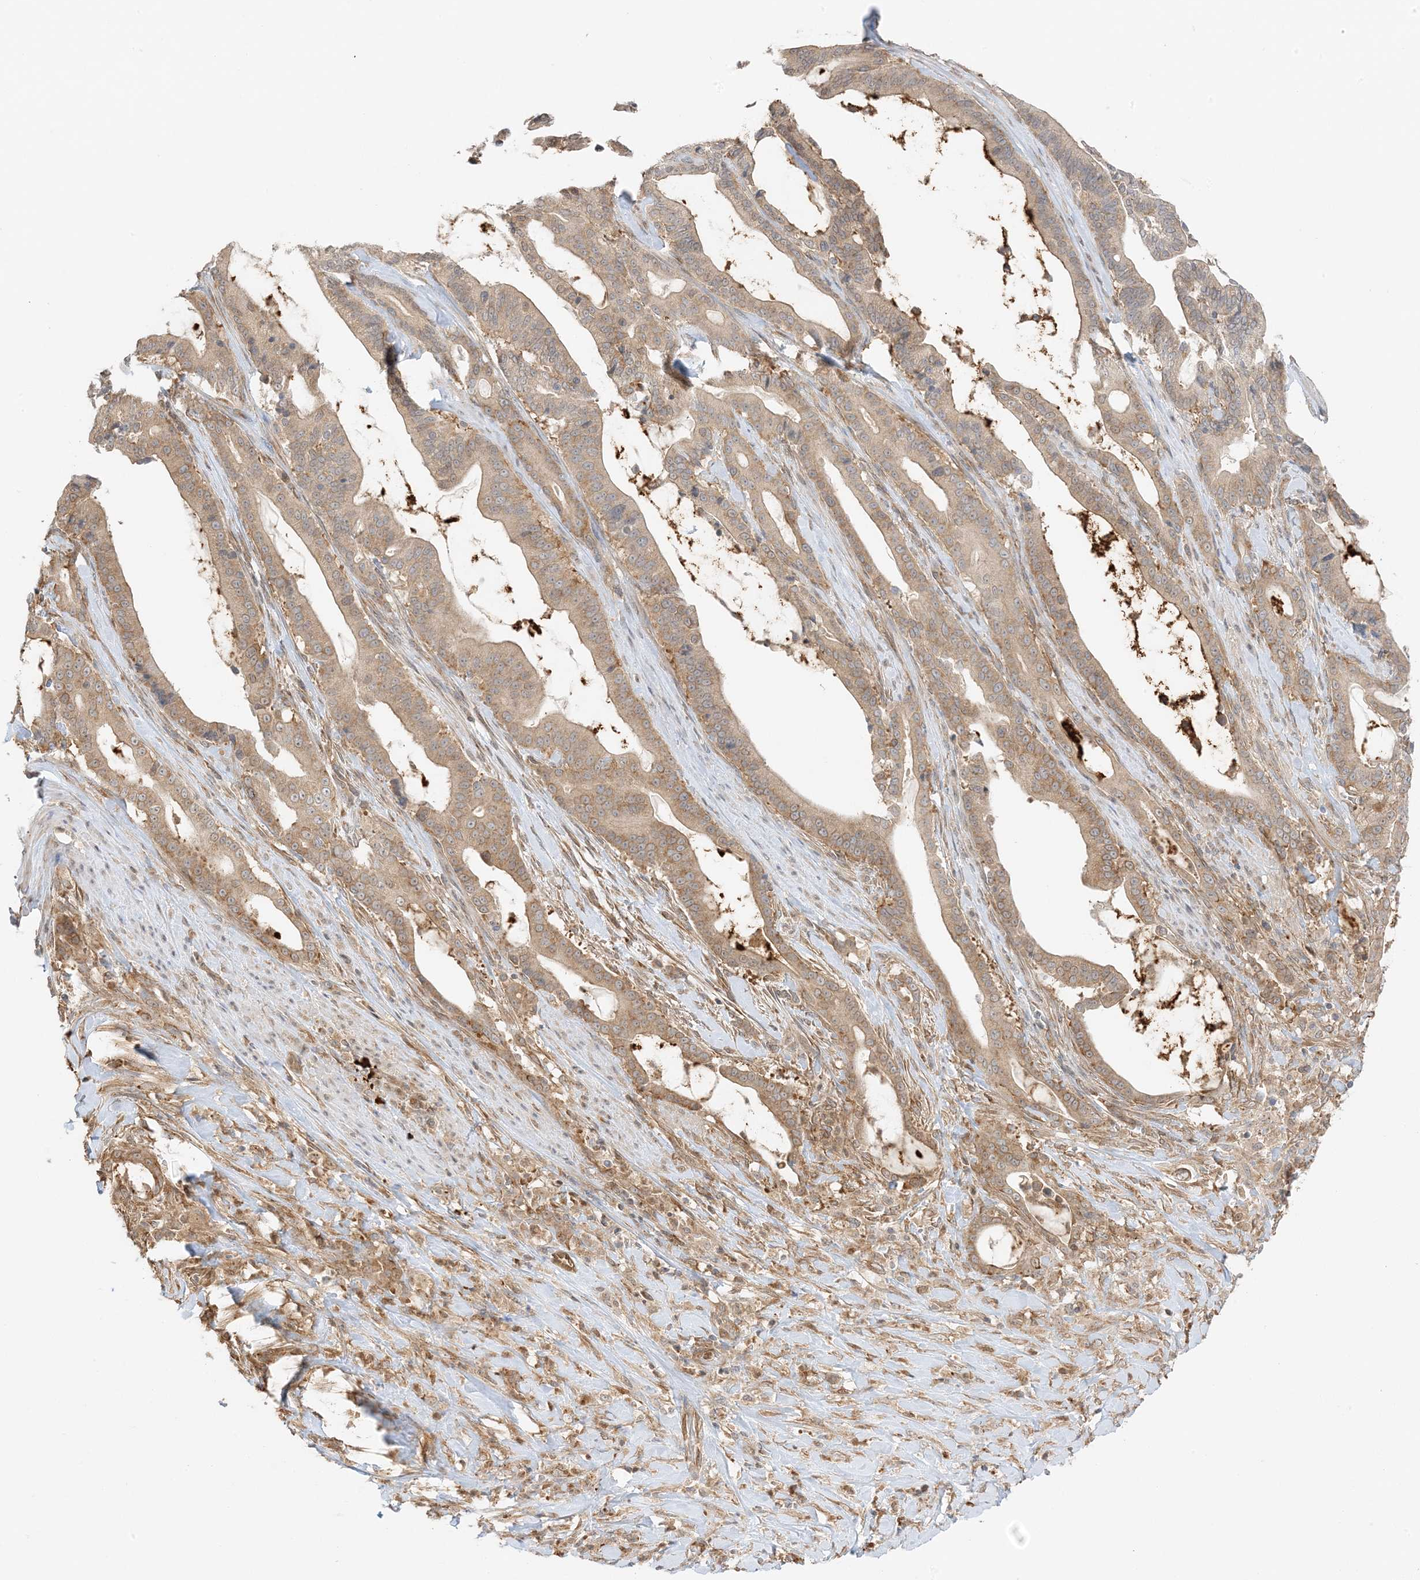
{"staining": {"intensity": "weak", "quantity": ">75%", "location": "cytoplasmic/membranous"}, "tissue": "pancreatic cancer", "cell_type": "Tumor cells", "image_type": "cancer", "snomed": [{"axis": "morphology", "description": "Adenocarcinoma, NOS"}, {"axis": "topography", "description": "Pancreas"}], "caption": "Adenocarcinoma (pancreatic) stained with IHC shows weak cytoplasmic/membranous expression in about >75% of tumor cells.", "gene": "UBAP2L", "patient": {"sex": "male", "age": 63}}